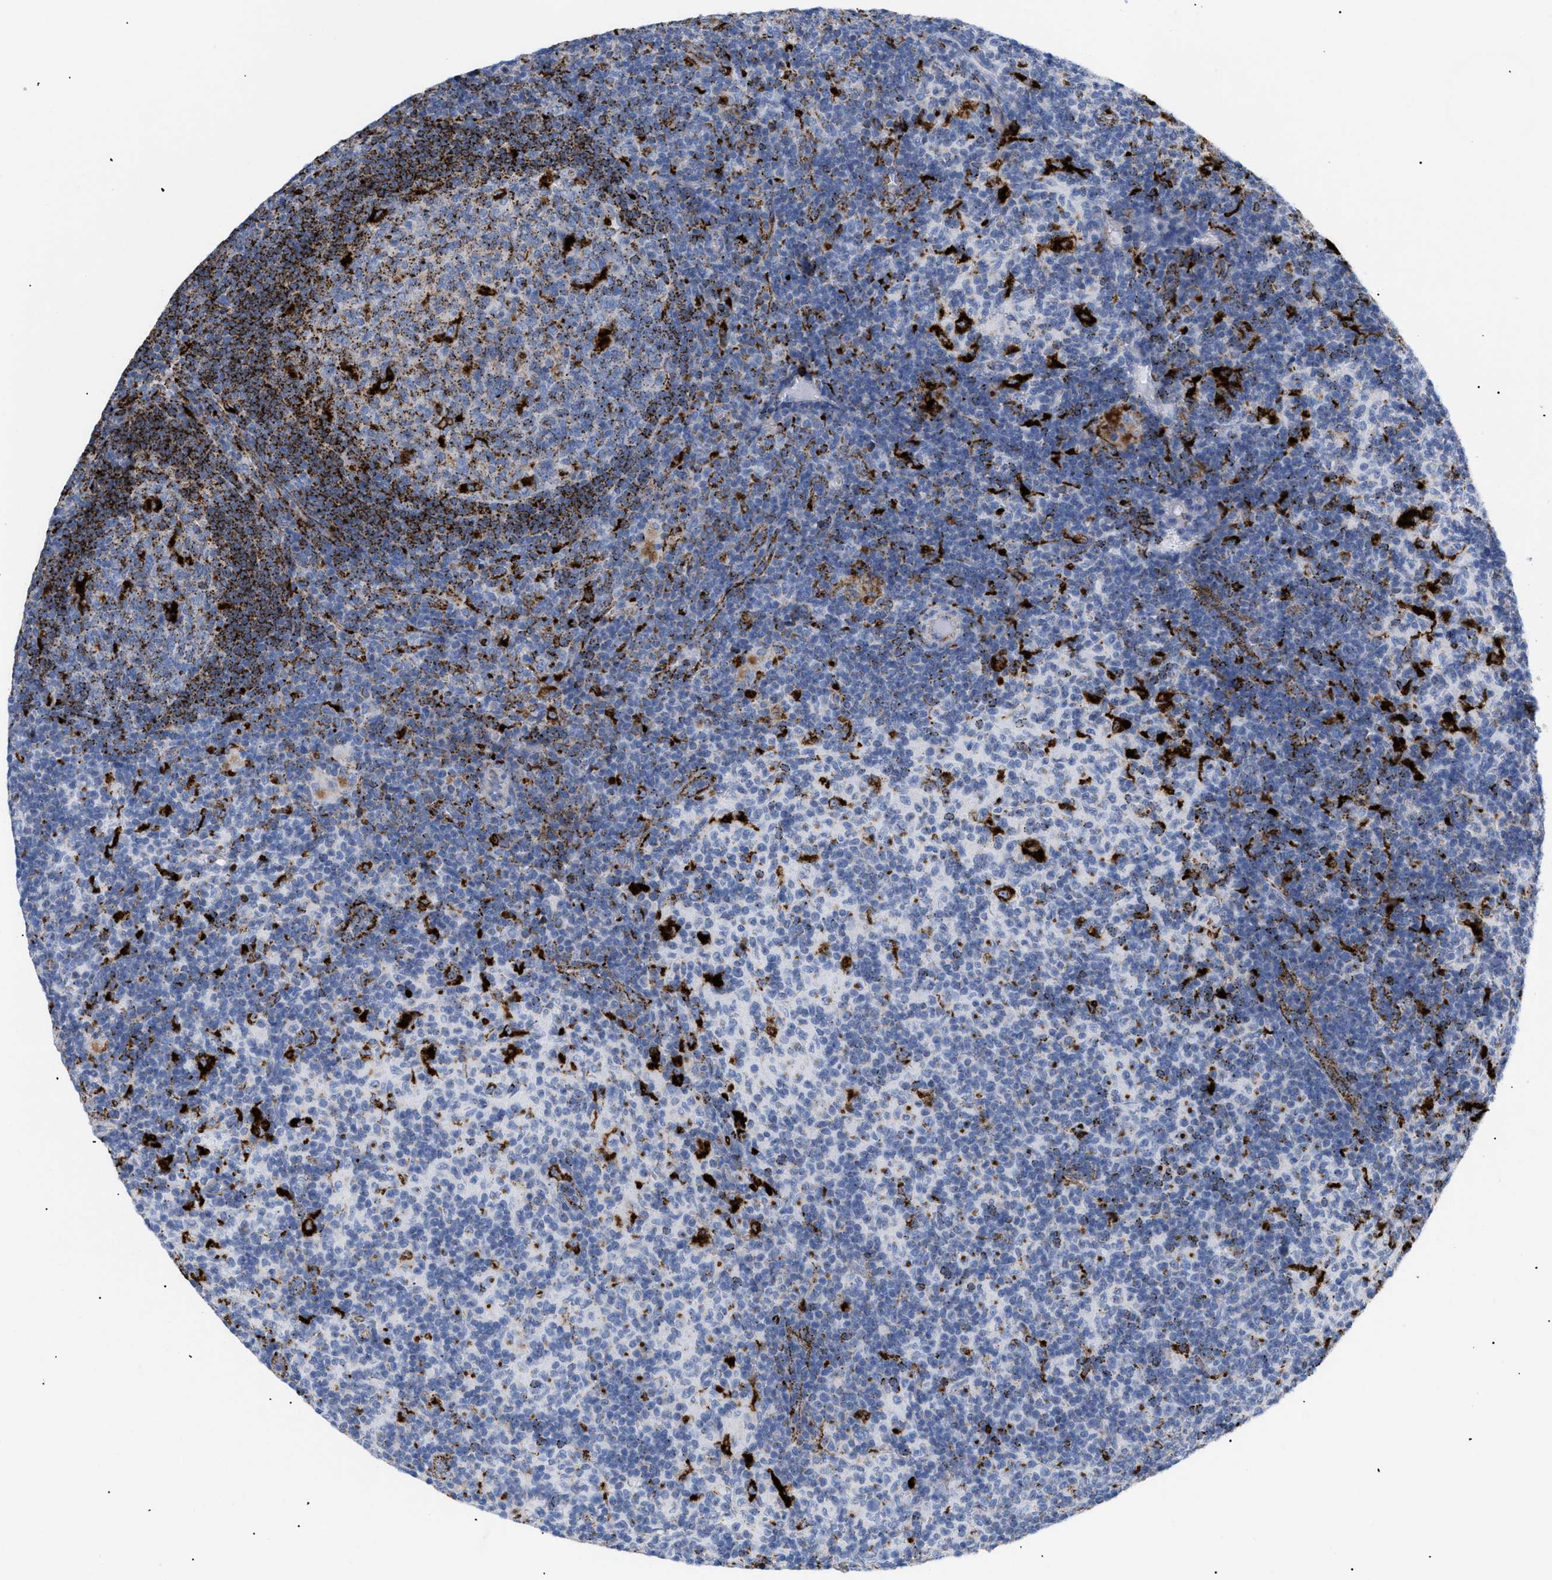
{"staining": {"intensity": "moderate", "quantity": "25%-75%", "location": "cytoplasmic/membranous"}, "tissue": "lymph node", "cell_type": "Germinal center cells", "image_type": "normal", "snomed": [{"axis": "morphology", "description": "Normal tissue, NOS"}, {"axis": "morphology", "description": "Inflammation, NOS"}, {"axis": "topography", "description": "Lymph node"}], "caption": "An image of lymph node stained for a protein displays moderate cytoplasmic/membranous brown staining in germinal center cells.", "gene": "DRAM2", "patient": {"sex": "male", "age": 55}}